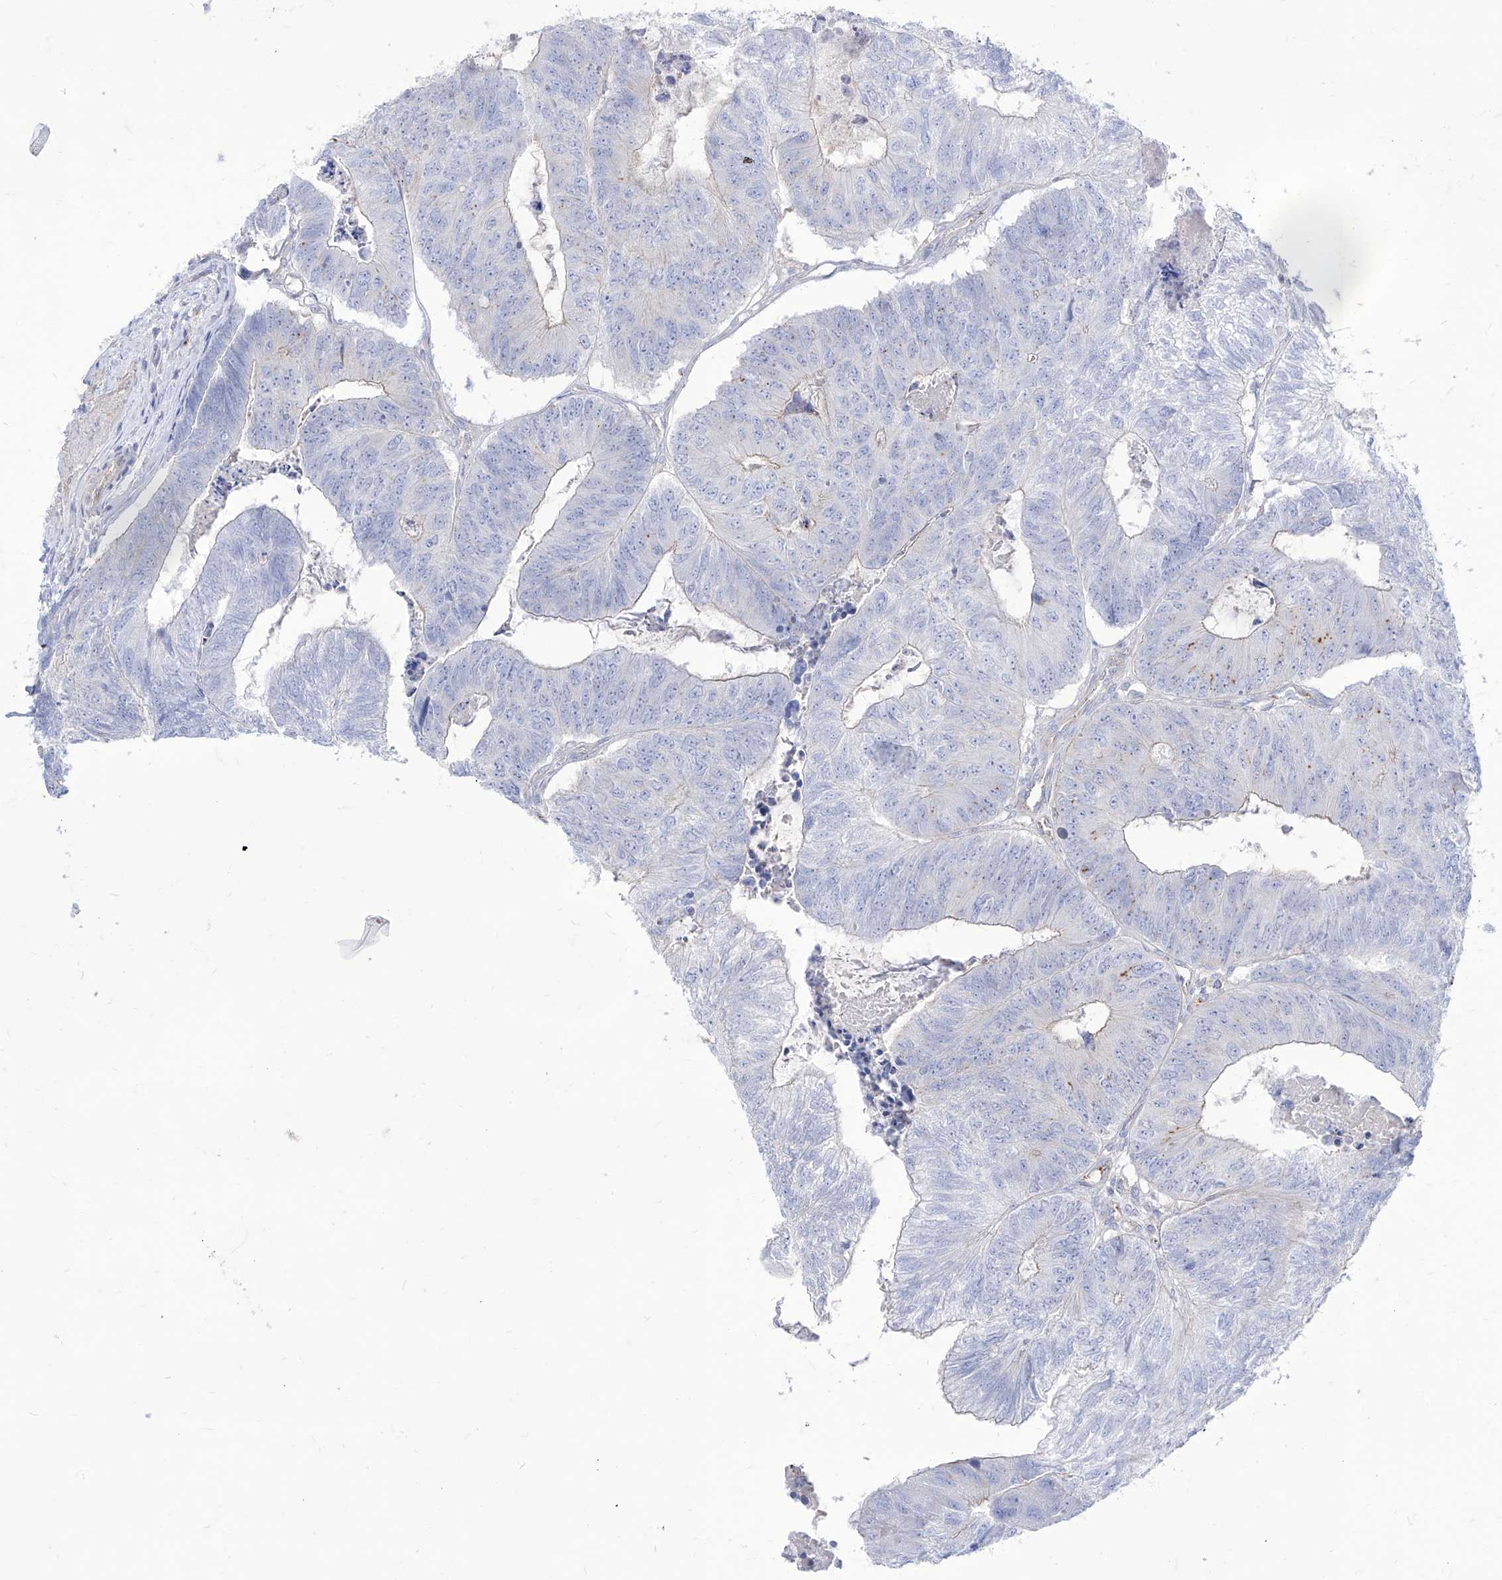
{"staining": {"intensity": "negative", "quantity": "none", "location": "none"}, "tissue": "colorectal cancer", "cell_type": "Tumor cells", "image_type": "cancer", "snomed": [{"axis": "morphology", "description": "Adenocarcinoma, NOS"}, {"axis": "topography", "description": "Colon"}], "caption": "High power microscopy photomicrograph of an IHC photomicrograph of adenocarcinoma (colorectal), revealing no significant positivity in tumor cells.", "gene": "C1orf74", "patient": {"sex": "female", "age": 67}}